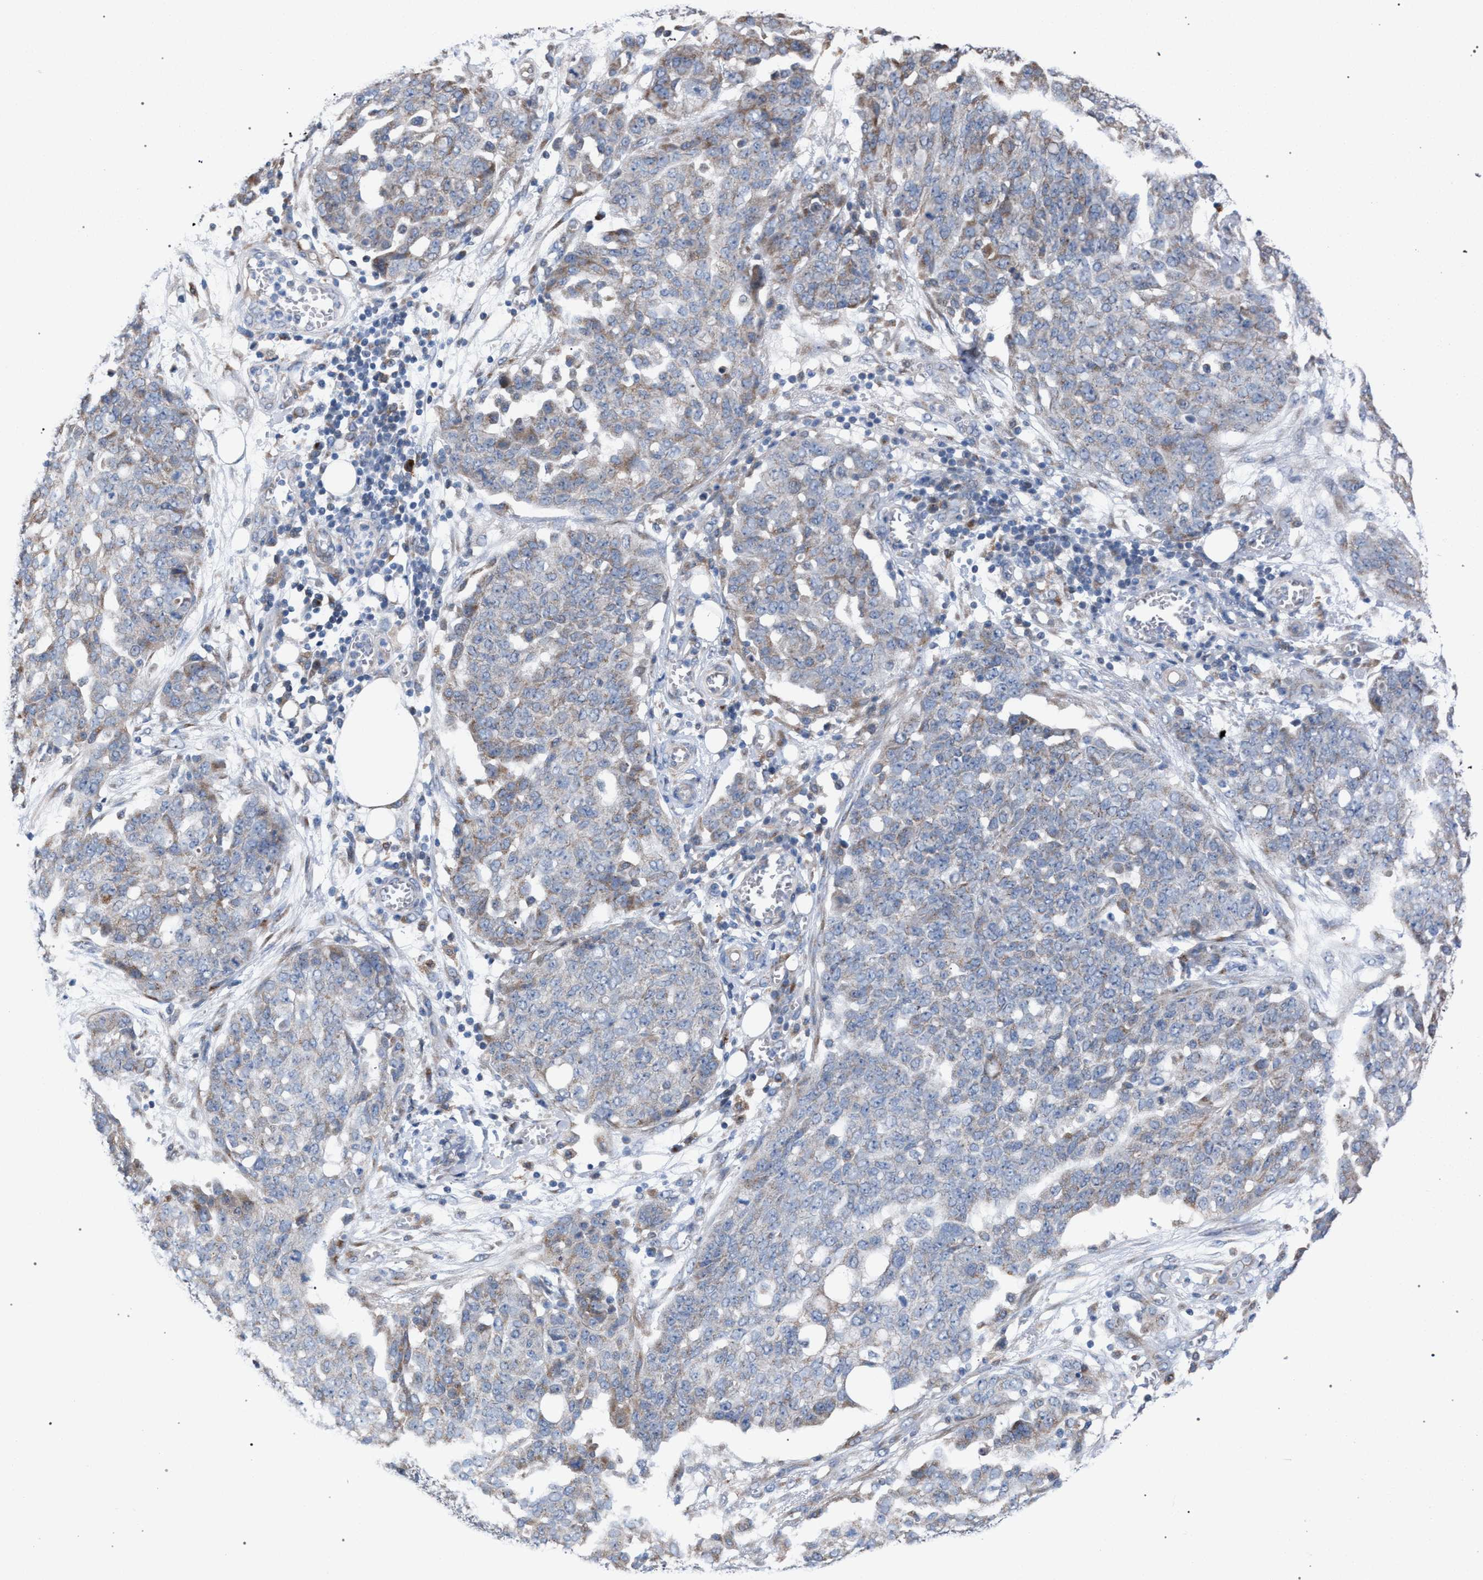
{"staining": {"intensity": "weak", "quantity": "25%-75%", "location": "cytoplasmic/membranous"}, "tissue": "ovarian cancer", "cell_type": "Tumor cells", "image_type": "cancer", "snomed": [{"axis": "morphology", "description": "Cystadenocarcinoma, serous, NOS"}, {"axis": "topography", "description": "Soft tissue"}, {"axis": "topography", "description": "Ovary"}], "caption": "This is a photomicrograph of immunohistochemistry staining of ovarian serous cystadenocarcinoma, which shows weak expression in the cytoplasmic/membranous of tumor cells.", "gene": "RNF135", "patient": {"sex": "female", "age": 57}}